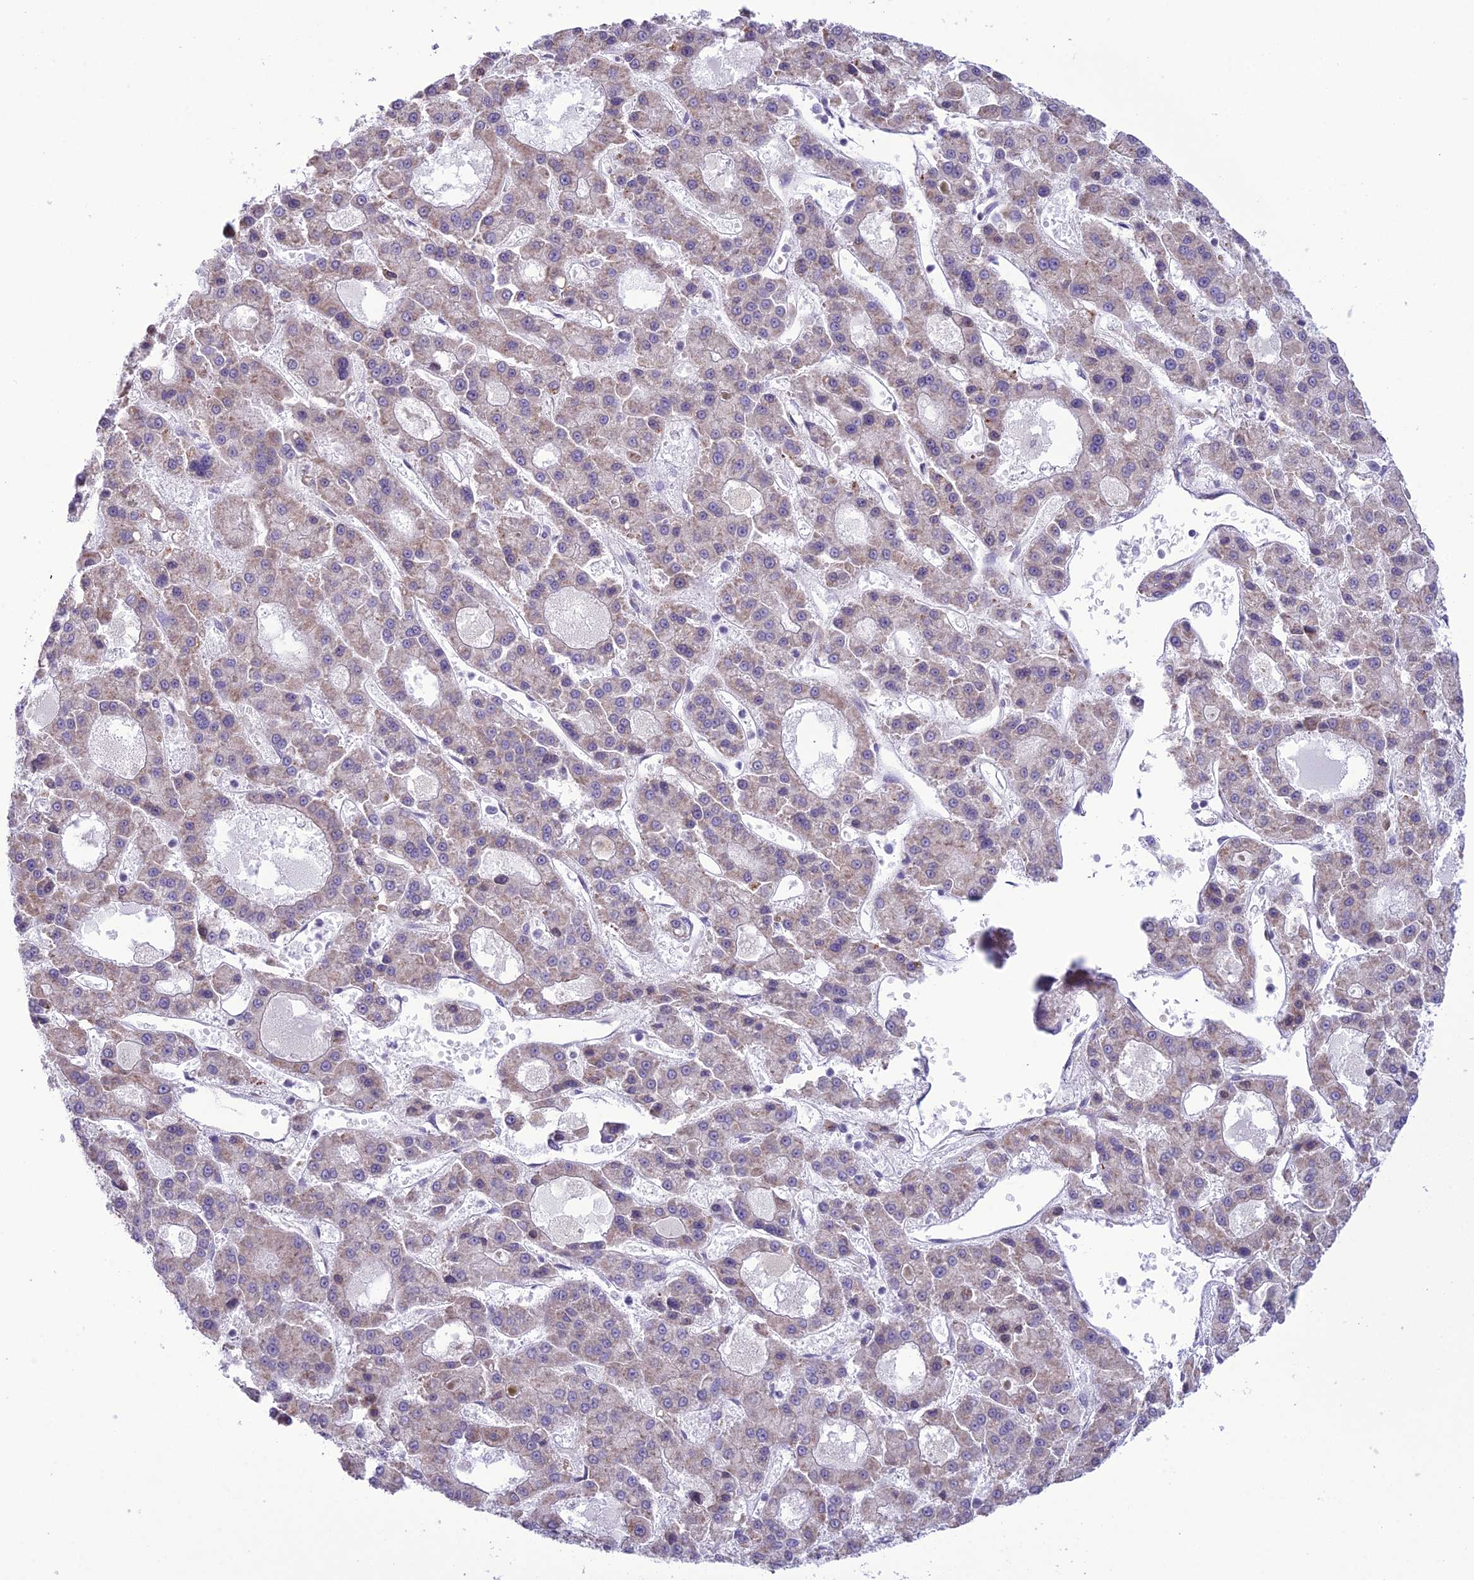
{"staining": {"intensity": "weak", "quantity": "<25%", "location": "cytoplasmic/membranous"}, "tissue": "liver cancer", "cell_type": "Tumor cells", "image_type": "cancer", "snomed": [{"axis": "morphology", "description": "Carcinoma, Hepatocellular, NOS"}, {"axis": "topography", "description": "Liver"}], "caption": "DAB immunohistochemical staining of human liver cancer (hepatocellular carcinoma) shows no significant staining in tumor cells. (DAB (3,3'-diaminobenzidine) immunohistochemistry (IHC) with hematoxylin counter stain).", "gene": "RPS26", "patient": {"sex": "male", "age": 70}}